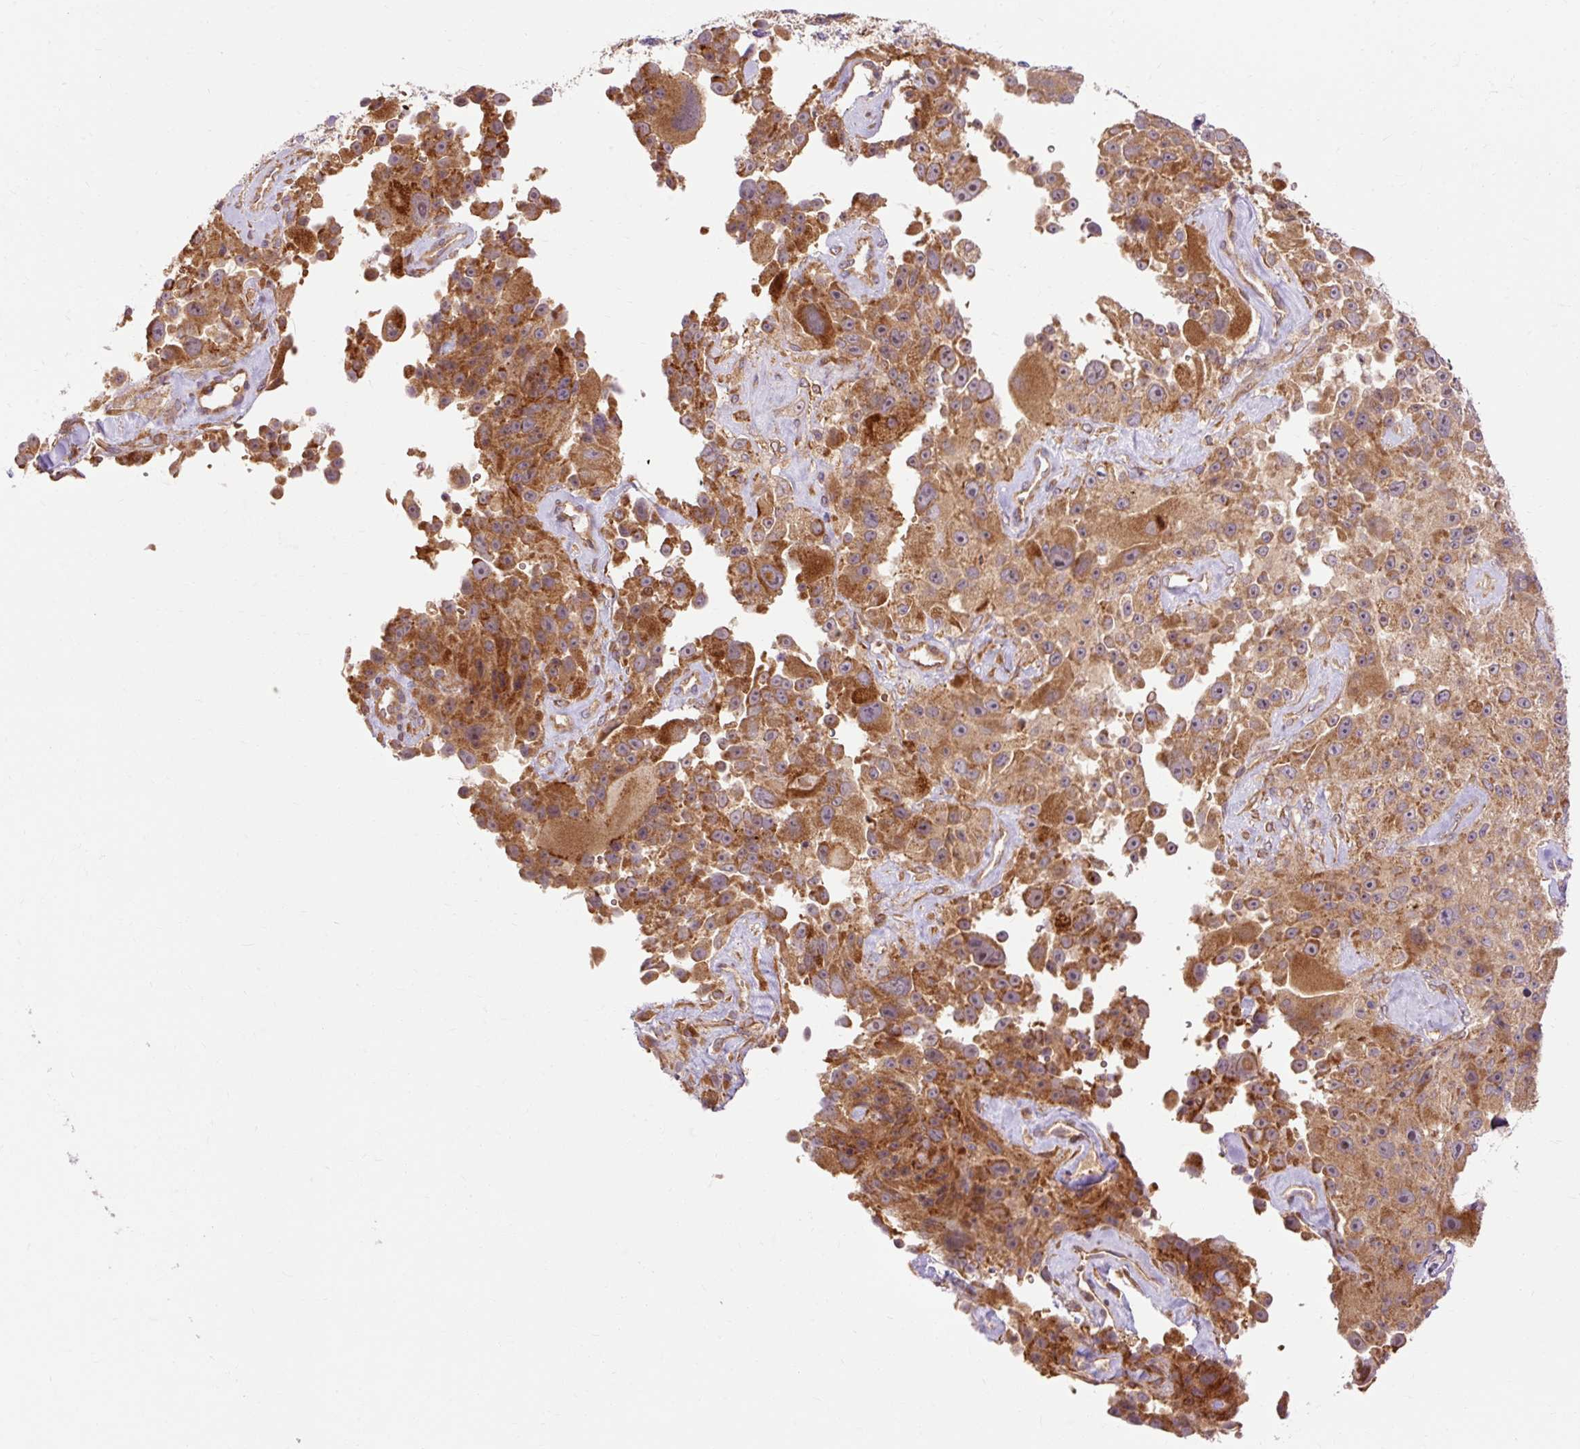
{"staining": {"intensity": "moderate", "quantity": ">75%", "location": "cytoplasmic/membranous"}, "tissue": "melanoma", "cell_type": "Tumor cells", "image_type": "cancer", "snomed": [{"axis": "morphology", "description": "Malignant melanoma, Metastatic site"}, {"axis": "topography", "description": "Lymph node"}], "caption": "Protein expression analysis of human malignant melanoma (metastatic site) reveals moderate cytoplasmic/membranous staining in approximately >75% of tumor cells. The protein is shown in brown color, while the nuclei are stained blue.", "gene": "RIPOR3", "patient": {"sex": "male", "age": 62}}